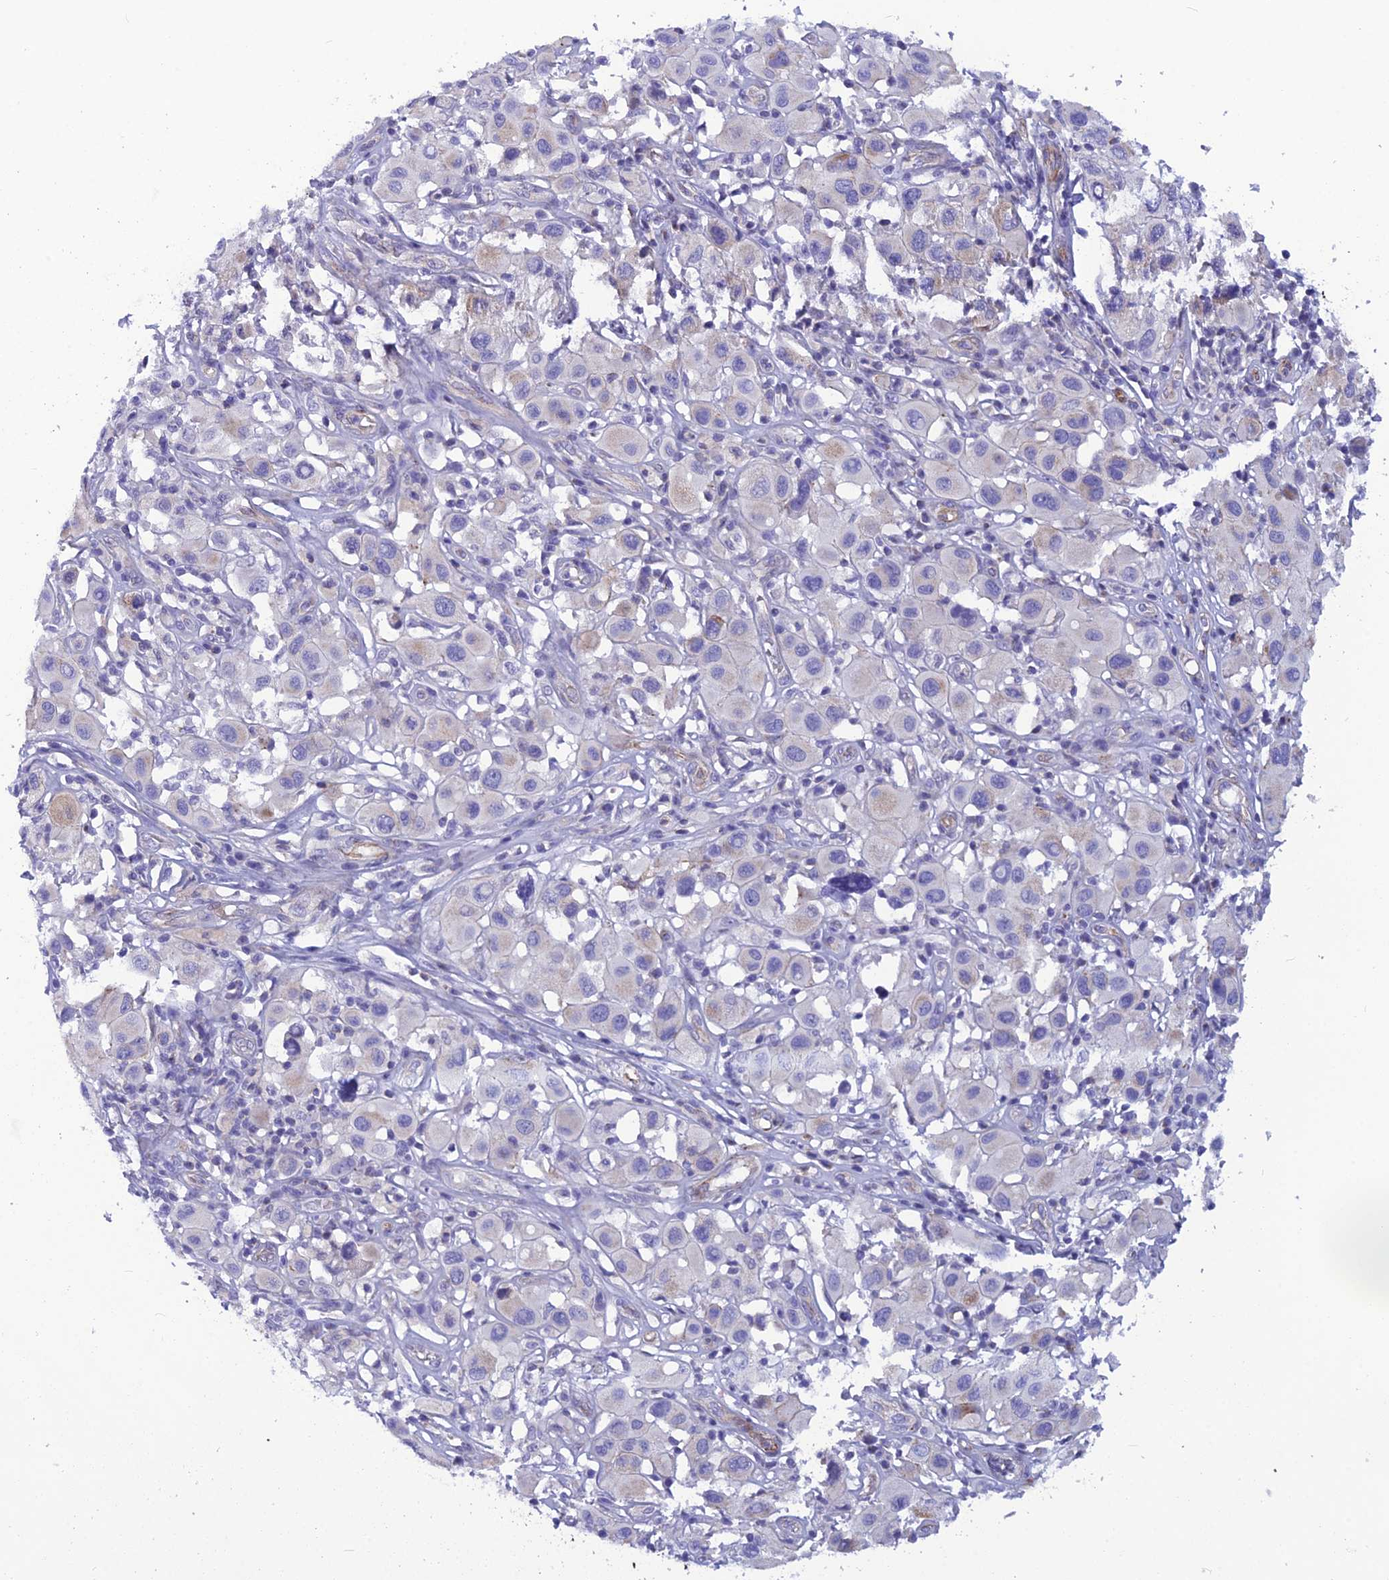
{"staining": {"intensity": "negative", "quantity": "none", "location": "none"}, "tissue": "melanoma", "cell_type": "Tumor cells", "image_type": "cancer", "snomed": [{"axis": "morphology", "description": "Malignant melanoma, Metastatic site"}, {"axis": "topography", "description": "Skin"}], "caption": "Tumor cells show no significant protein staining in malignant melanoma (metastatic site).", "gene": "POMGNT1", "patient": {"sex": "male", "age": 41}}